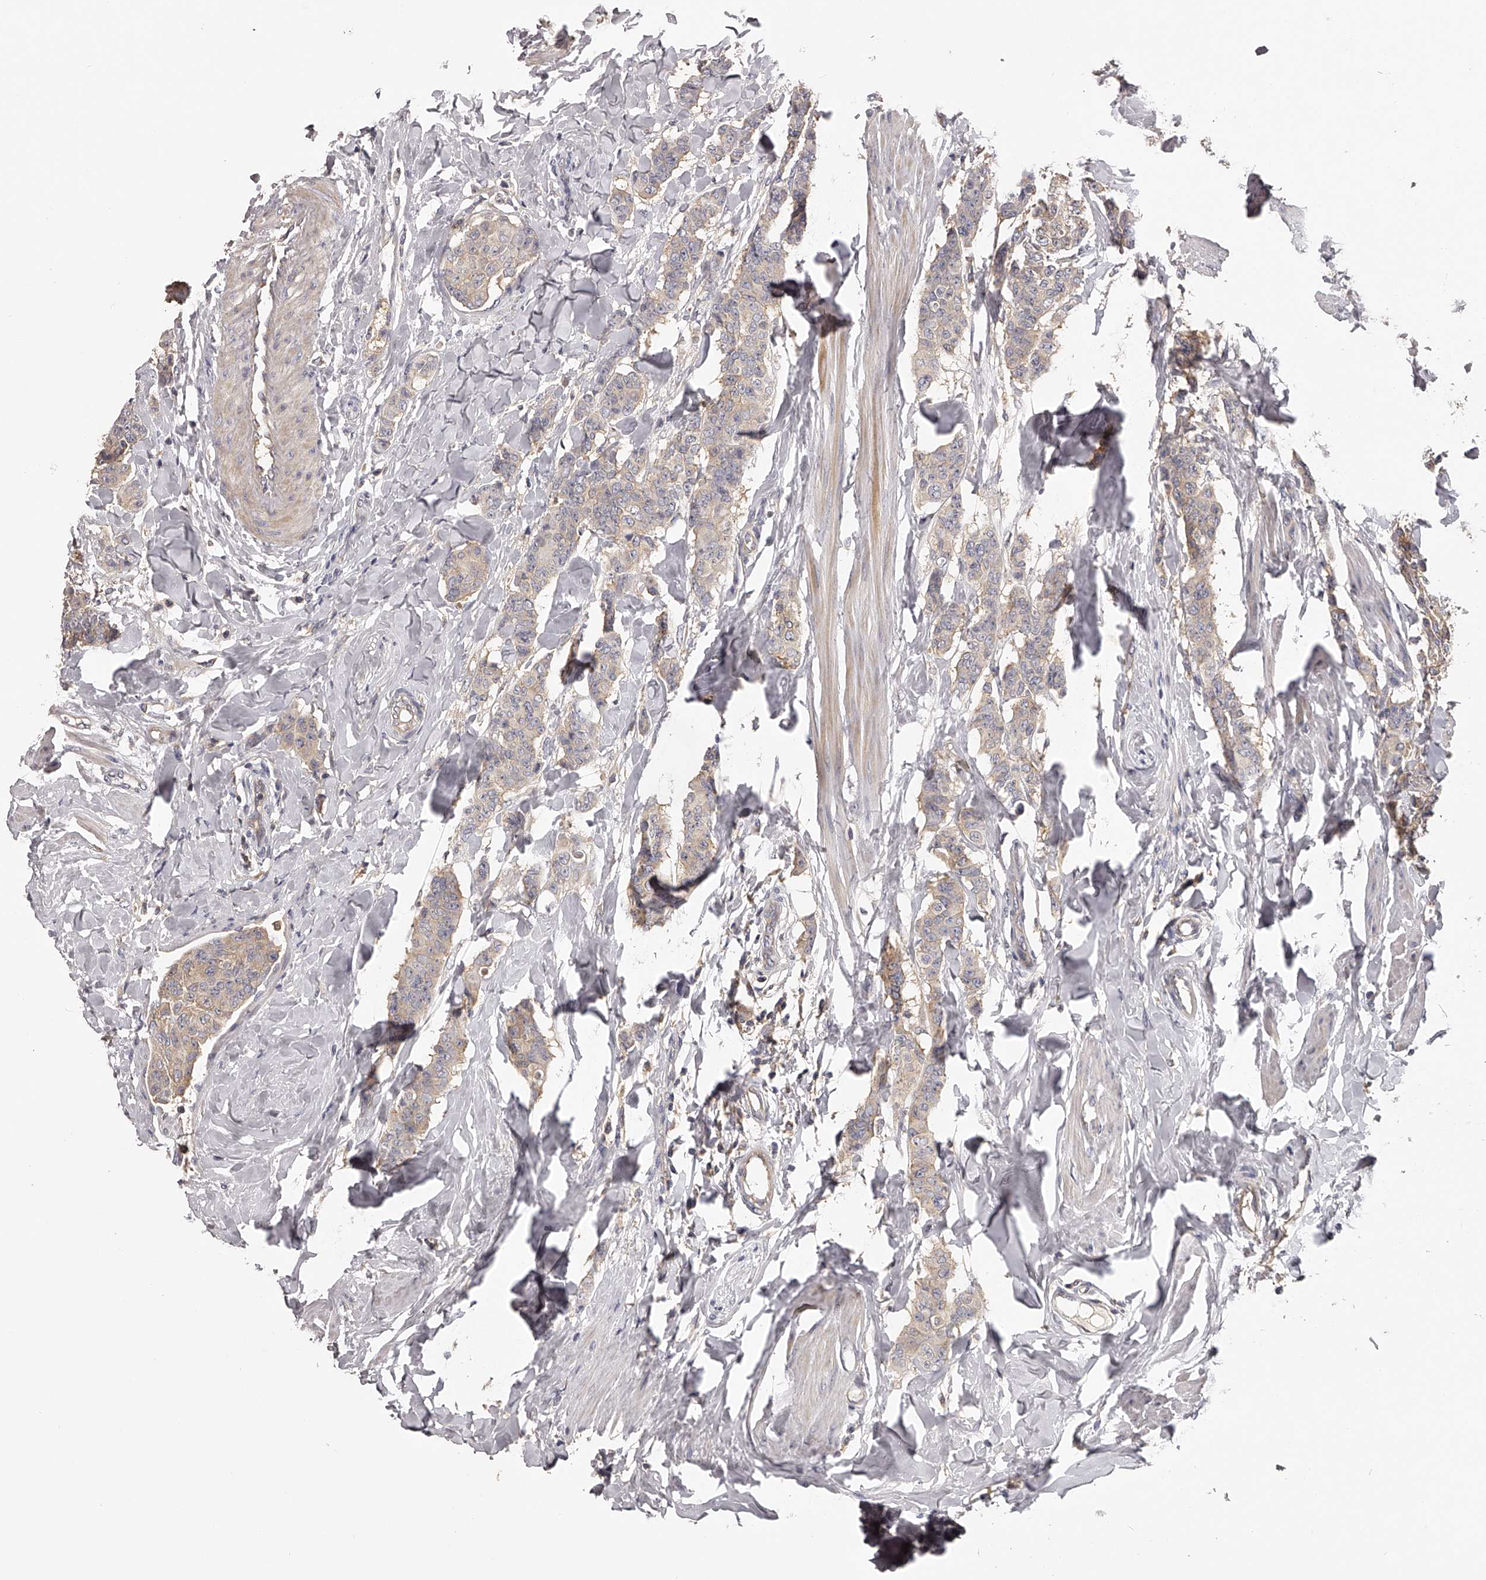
{"staining": {"intensity": "weak", "quantity": "<25%", "location": "cytoplasmic/membranous"}, "tissue": "breast cancer", "cell_type": "Tumor cells", "image_type": "cancer", "snomed": [{"axis": "morphology", "description": "Duct carcinoma"}, {"axis": "topography", "description": "Breast"}], "caption": "Immunohistochemical staining of breast infiltrating ductal carcinoma demonstrates no significant positivity in tumor cells.", "gene": "TNN", "patient": {"sex": "female", "age": 40}}